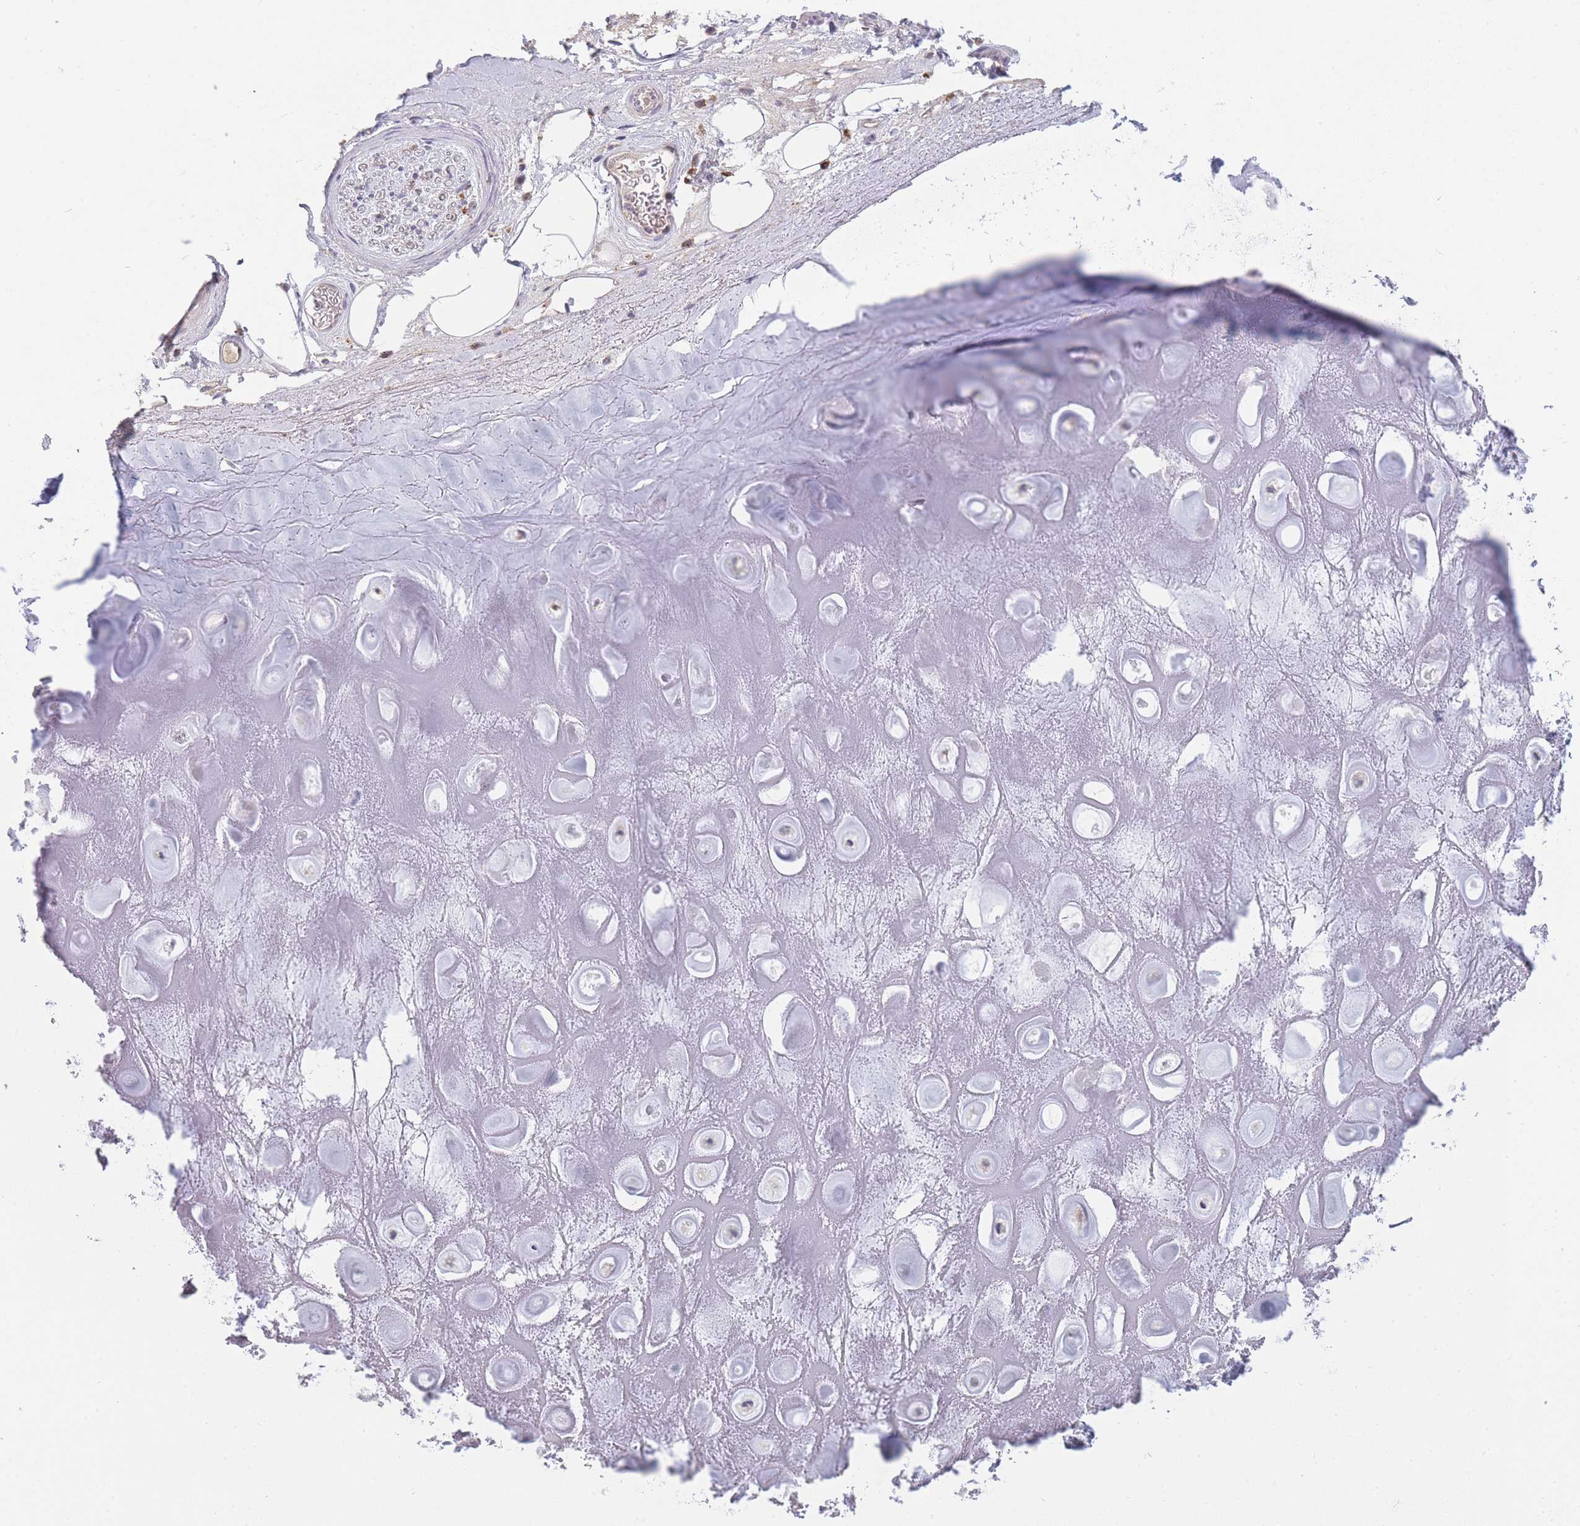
{"staining": {"intensity": "negative", "quantity": "none", "location": "none"}, "tissue": "adipose tissue", "cell_type": "Adipocytes", "image_type": "normal", "snomed": [{"axis": "morphology", "description": "Normal tissue, NOS"}, {"axis": "topography", "description": "Cartilage tissue"}], "caption": "This is a histopathology image of immunohistochemistry (IHC) staining of unremarkable adipose tissue, which shows no staining in adipocytes. (Immunohistochemistry, brightfield microscopy, high magnification).", "gene": "TRIM61", "patient": {"sex": "male", "age": 81}}